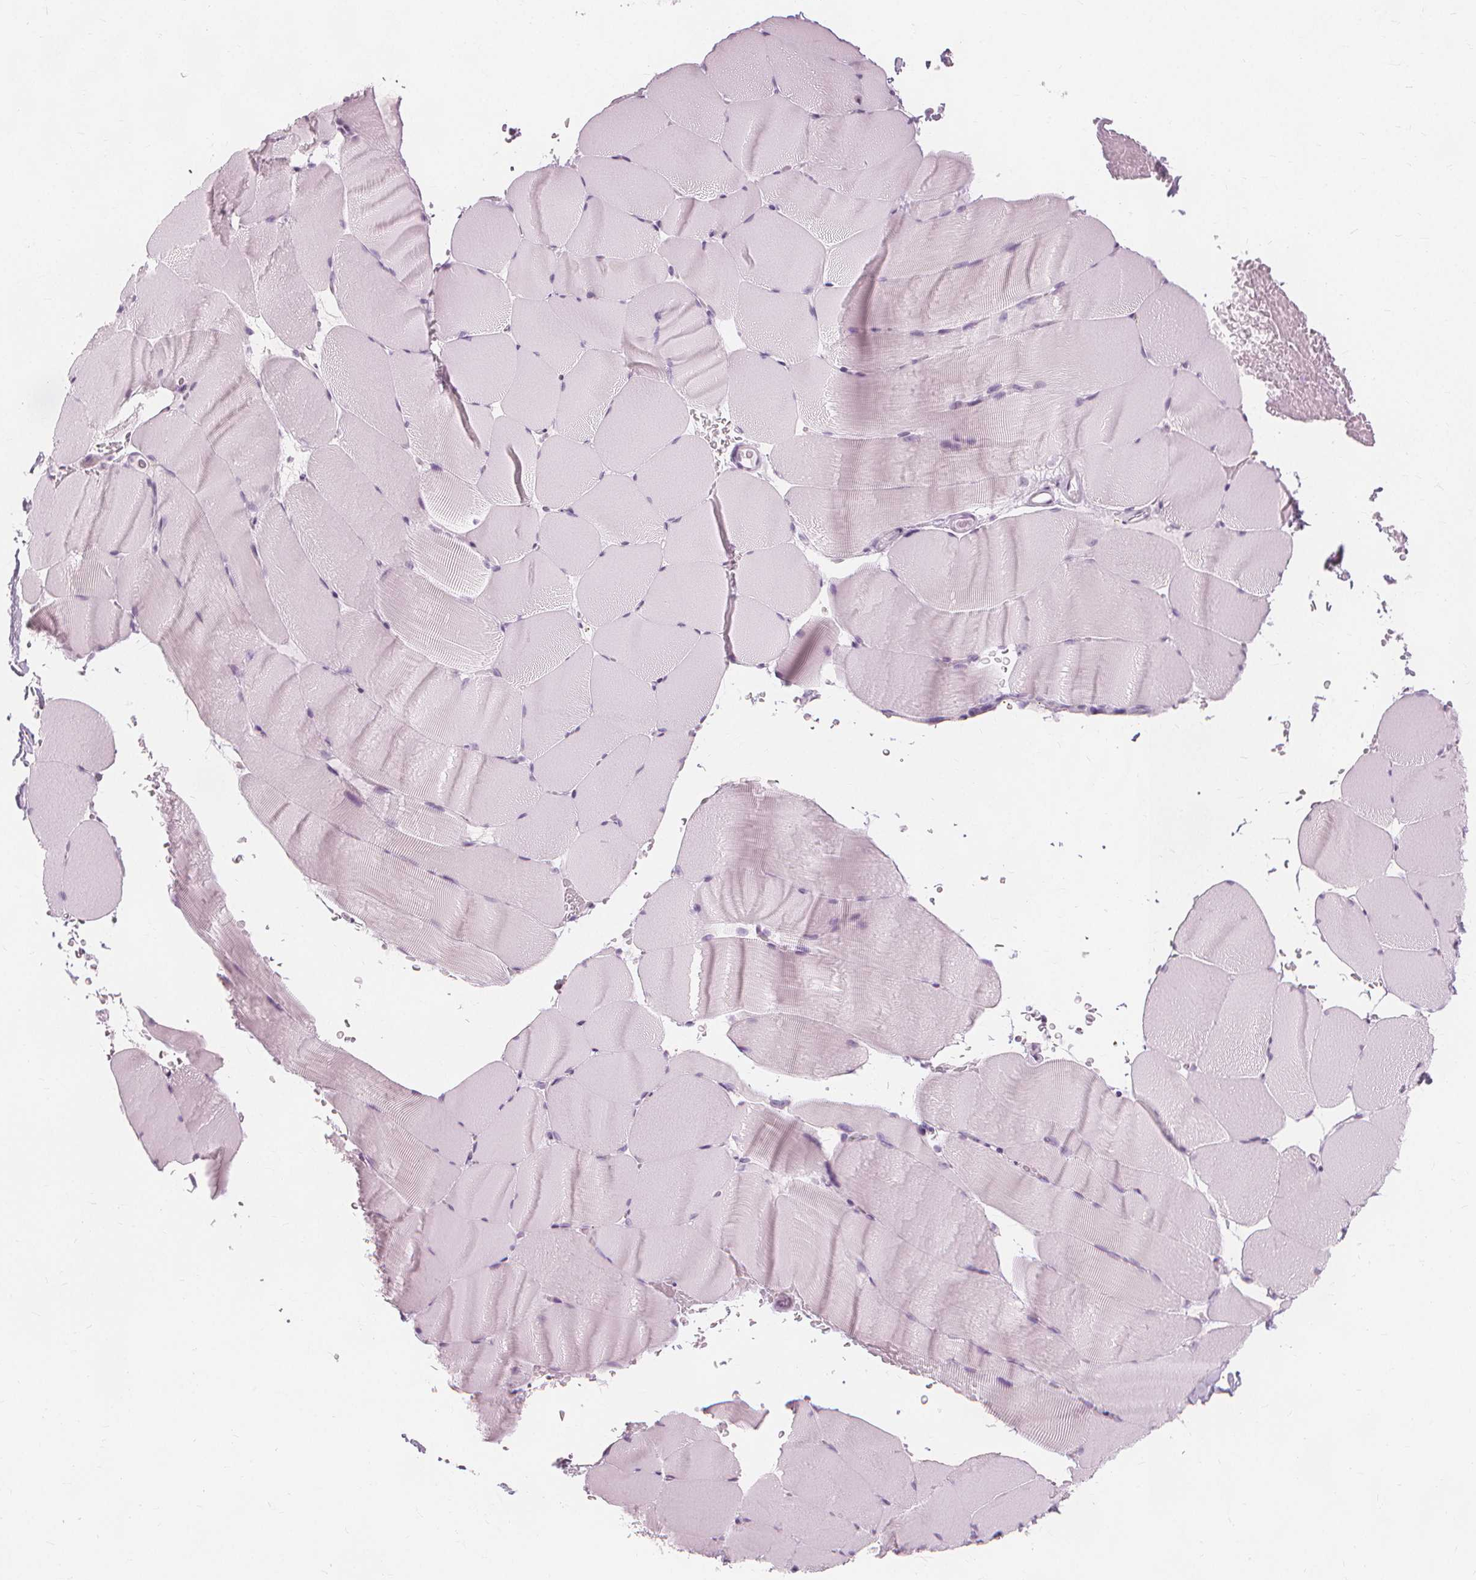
{"staining": {"intensity": "negative", "quantity": "none", "location": "none"}, "tissue": "skeletal muscle", "cell_type": "Myocytes", "image_type": "normal", "snomed": [{"axis": "morphology", "description": "Normal tissue, NOS"}, {"axis": "topography", "description": "Skeletal muscle"}], "caption": "Protein analysis of unremarkable skeletal muscle demonstrates no significant expression in myocytes.", "gene": "TFF1", "patient": {"sex": "female", "age": 37}}